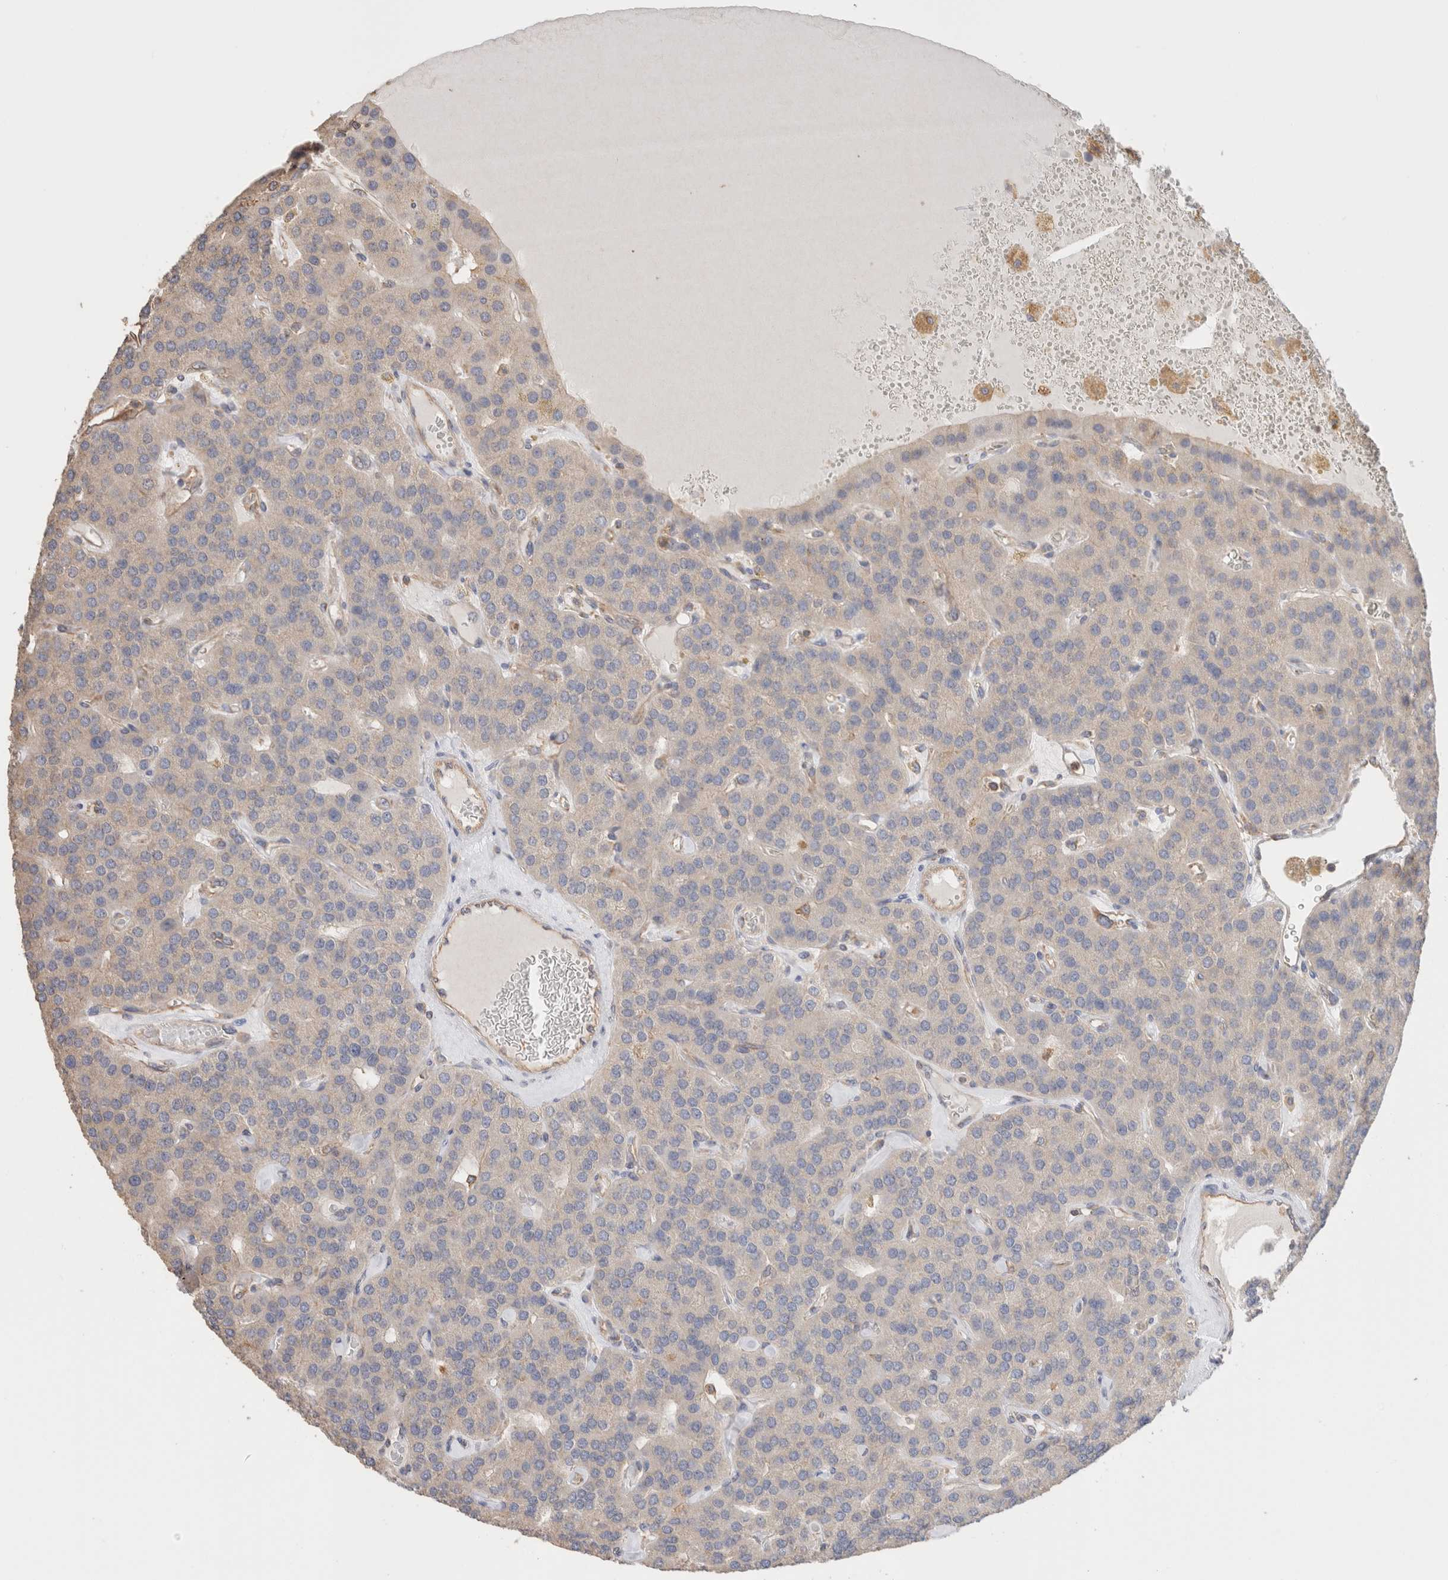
{"staining": {"intensity": "moderate", "quantity": "25%-75%", "location": "cytoplasmic/membranous"}, "tissue": "parathyroid gland", "cell_type": "Glandular cells", "image_type": "normal", "snomed": [{"axis": "morphology", "description": "Normal tissue, NOS"}, {"axis": "morphology", "description": "Adenoma, NOS"}, {"axis": "topography", "description": "Parathyroid gland"}], "caption": "Immunohistochemical staining of unremarkable human parathyroid gland exhibits 25%-75% levels of moderate cytoplasmic/membranous protein positivity in about 25%-75% of glandular cells.", "gene": "CFAP418", "patient": {"sex": "female", "age": 86}}